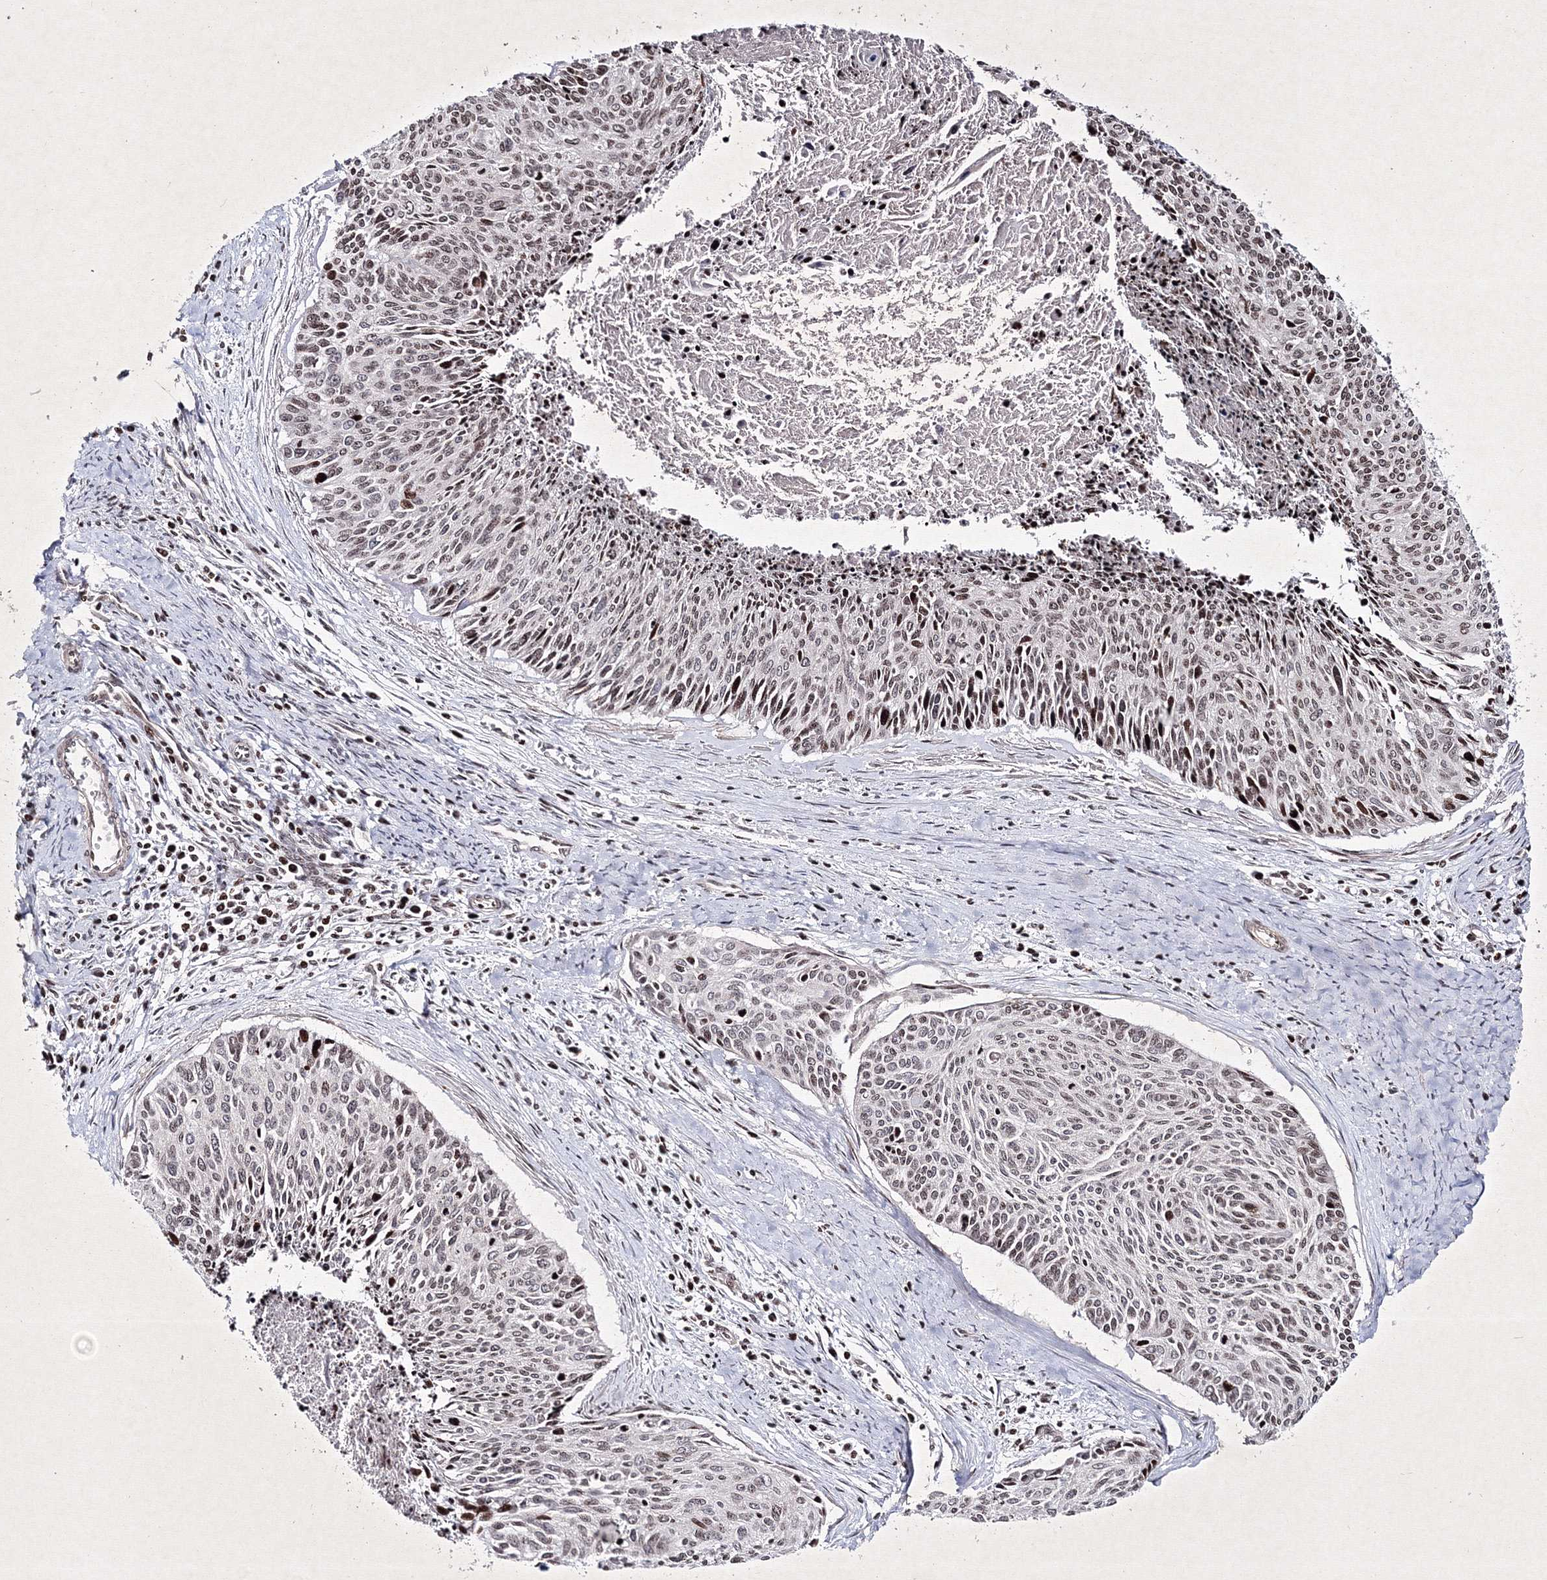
{"staining": {"intensity": "weak", "quantity": "<25%", "location": "nuclear"}, "tissue": "cervical cancer", "cell_type": "Tumor cells", "image_type": "cancer", "snomed": [{"axis": "morphology", "description": "Squamous cell carcinoma, NOS"}, {"axis": "topography", "description": "Cervix"}], "caption": "An image of squamous cell carcinoma (cervical) stained for a protein reveals no brown staining in tumor cells.", "gene": "SMIM29", "patient": {"sex": "female", "age": 55}}